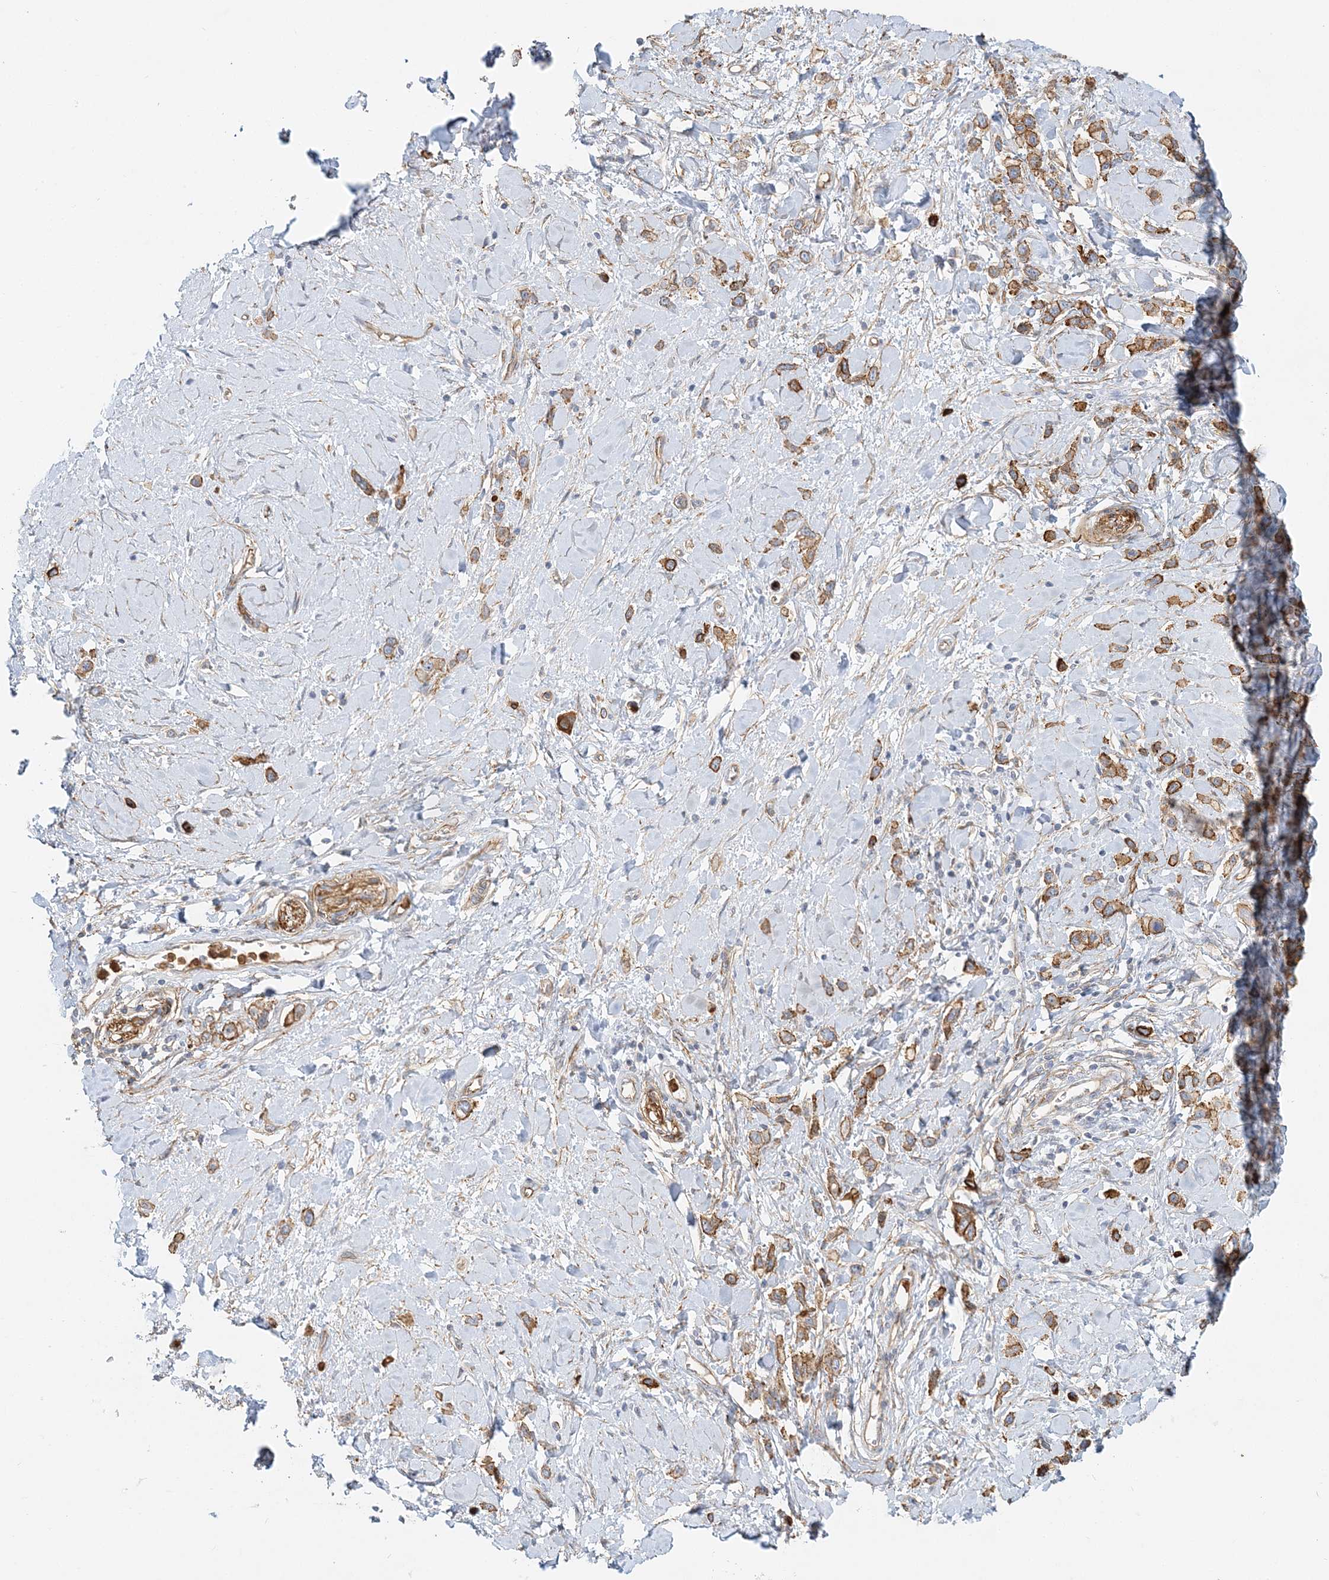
{"staining": {"intensity": "moderate", "quantity": ">75%", "location": "cytoplasmic/membranous"}, "tissue": "stomach cancer", "cell_type": "Tumor cells", "image_type": "cancer", "snomed": [{"axis": "morphology", "description": "Normal tissue, NOS"}, {"axis": "morphology", "description": "Adenocarcinoma, NOS"}, {"axis": "topography", "description": "Stomach, upper"}, {"axis": "topography", "description": "Stomach"}], "caption": "Immunohistochemistry (IHC) (DAB (3,3'-diaminobenzidine)) staining of human stomach adenocarcinoma demonstrates moderate cytoplasmic/membranous protein expression in approximately >75% of tumor cells. The staining is performed using DAB (3,3'-diaminobenzidine) brown chromogen to label protein expression. The nuclei are counter-stained blue using hematoxylin.", "gene": "DNAH1", "patient": {"sex": "female", "age": 65}}